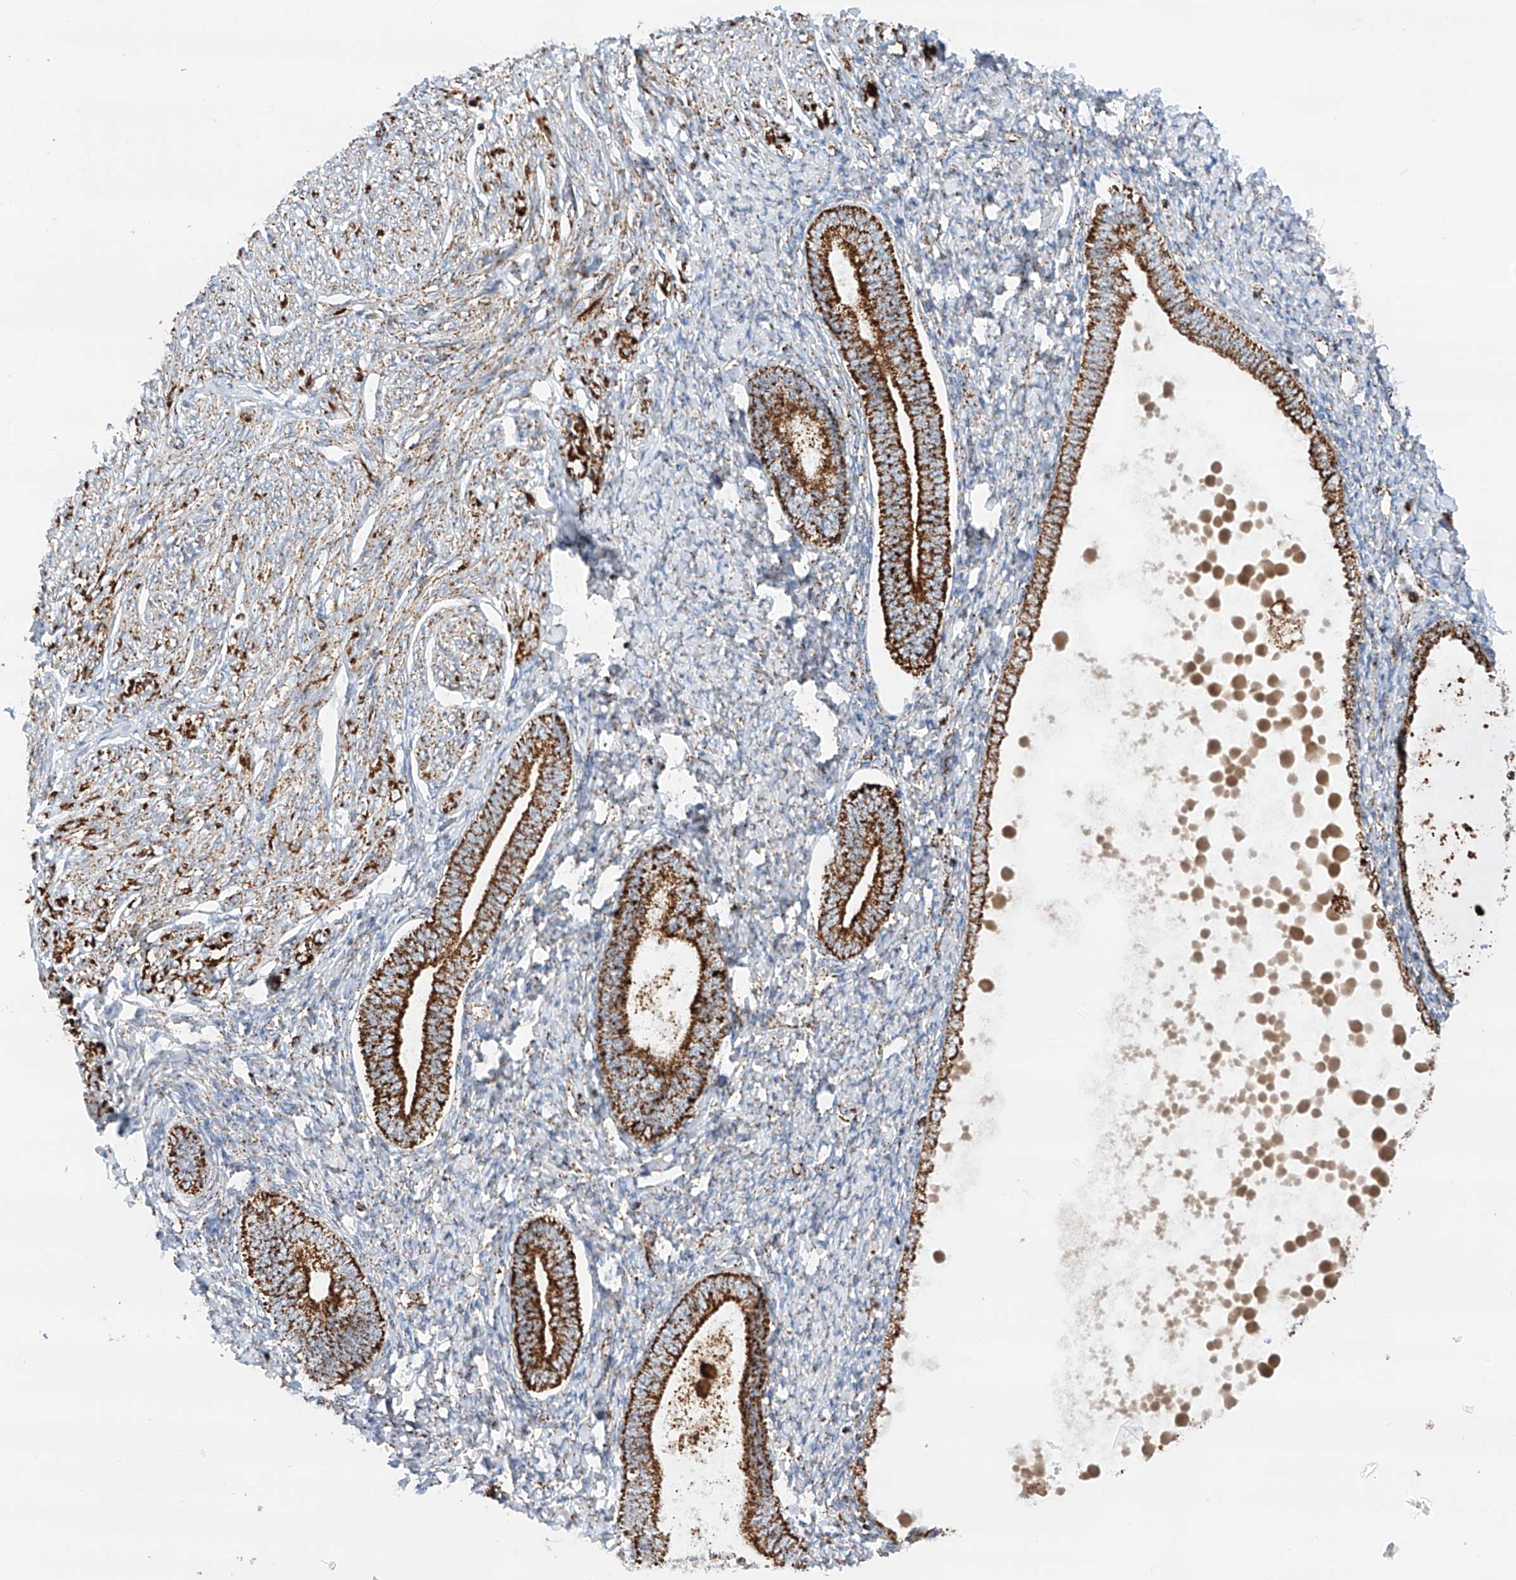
{"staining": {"intensity": "negative", "quantity": "none", "location": "none"}, "tissue": "endometrium", "cell_type": "Cells in endometrial stroma", "image_type": "normal", "snomed": [{"axis": "morphology", "description": "Normal tissue, NOS"}, {"axis": "topography", "description": "Endometrium"}], "caption": "Cells in endometrial stroma show no significant protein staining in normal endometrium. (DAB (3,3'-diaminobenzidine) immunohistochemistry (IHC), high magnification).", "gene": "TTC27", "patient": {"sex": "female", "age": 72}}